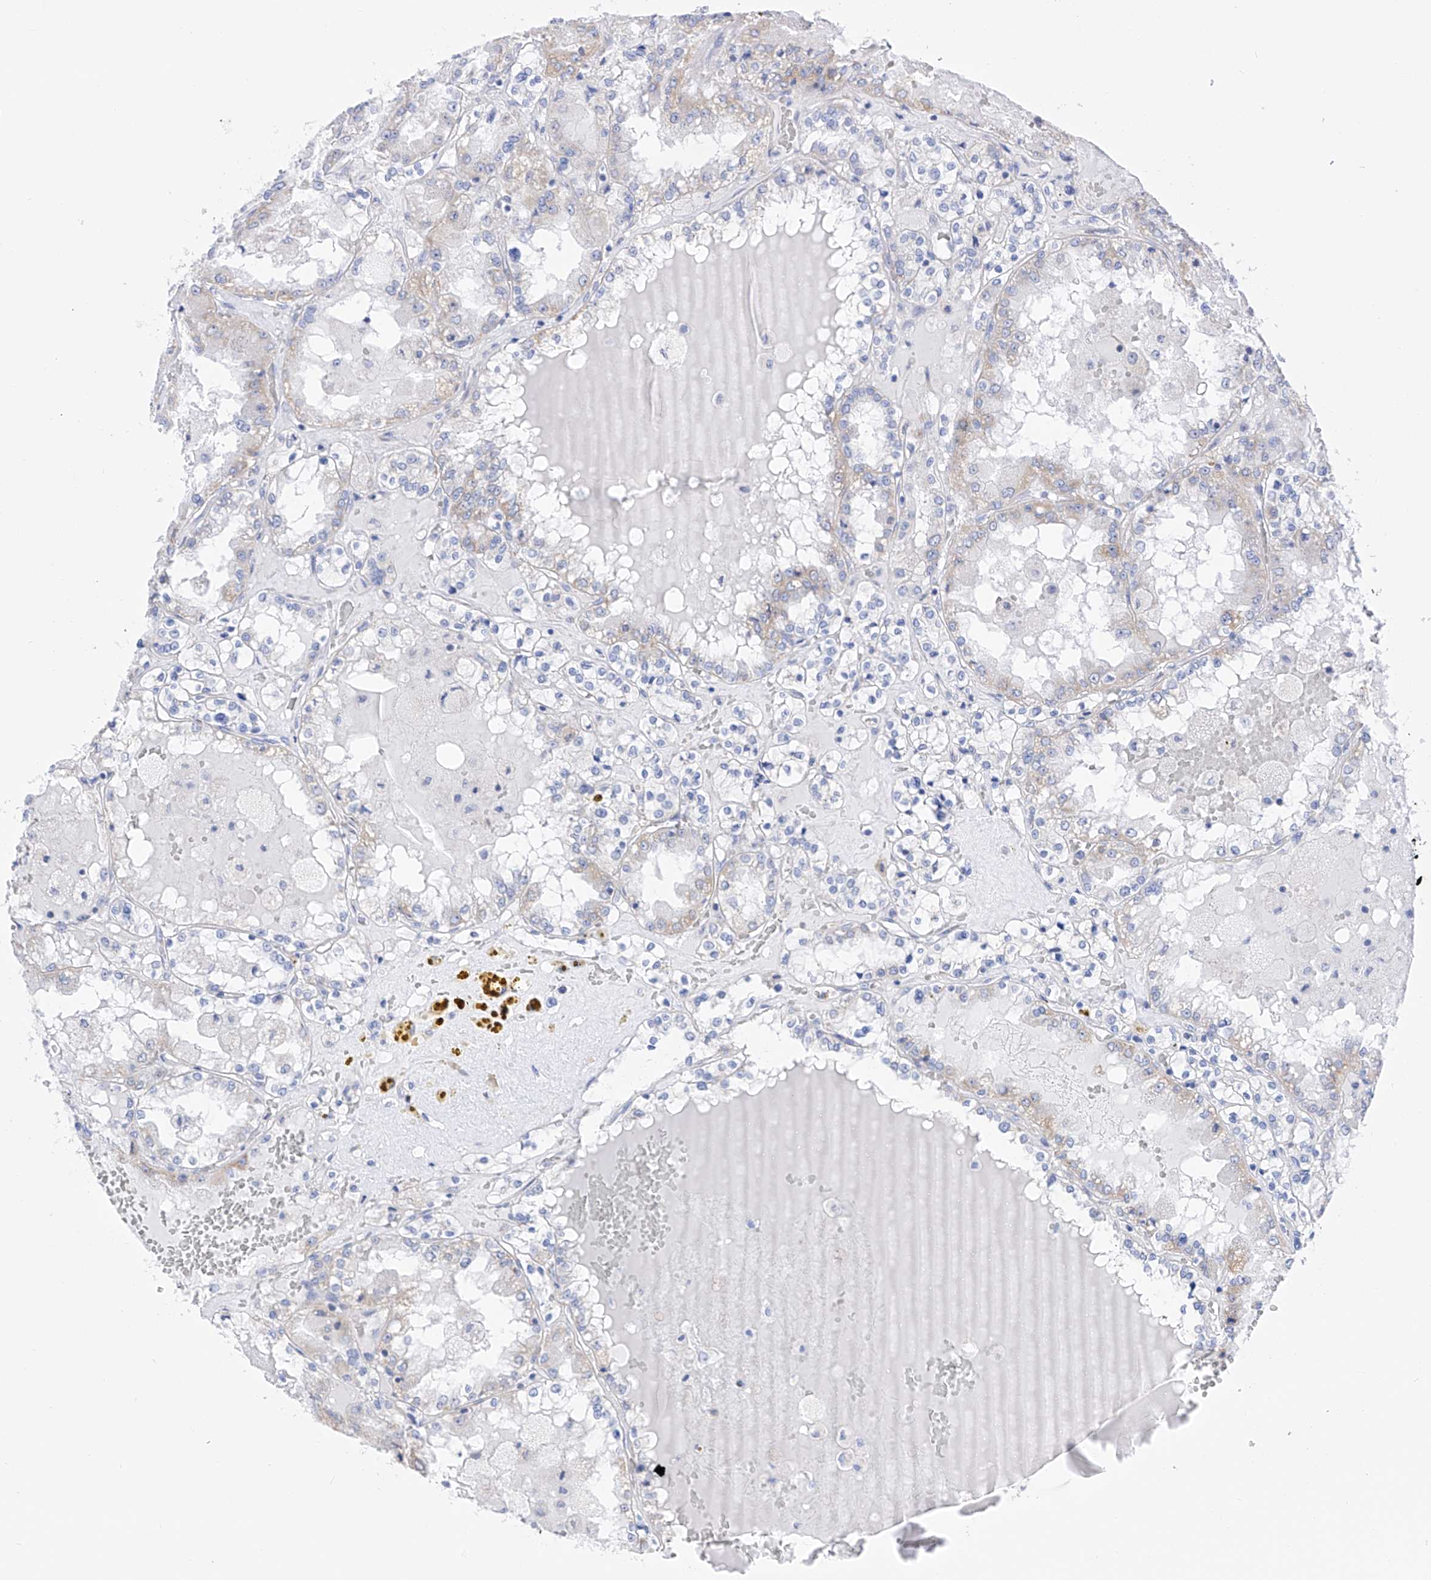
{"staining": {"intensity": "negative", "quantity": "none", "location": "none"}, "tissue": "renal cancer", "cell_type": "Tumor cells", "image_type": "cancer", "snomed": [{"axis": "morphology", "description": "Adenocarcinoma, NOS"}, {"axis": "topography", "description": "Kidney"}], "caption": "Human renal cancer (adenocarcinoma) stained for a protein using immunohistochemistry reveals no positivity in tumor cells.", "gene": "FLG", "patient": {"sex": "female", "age": 56}}